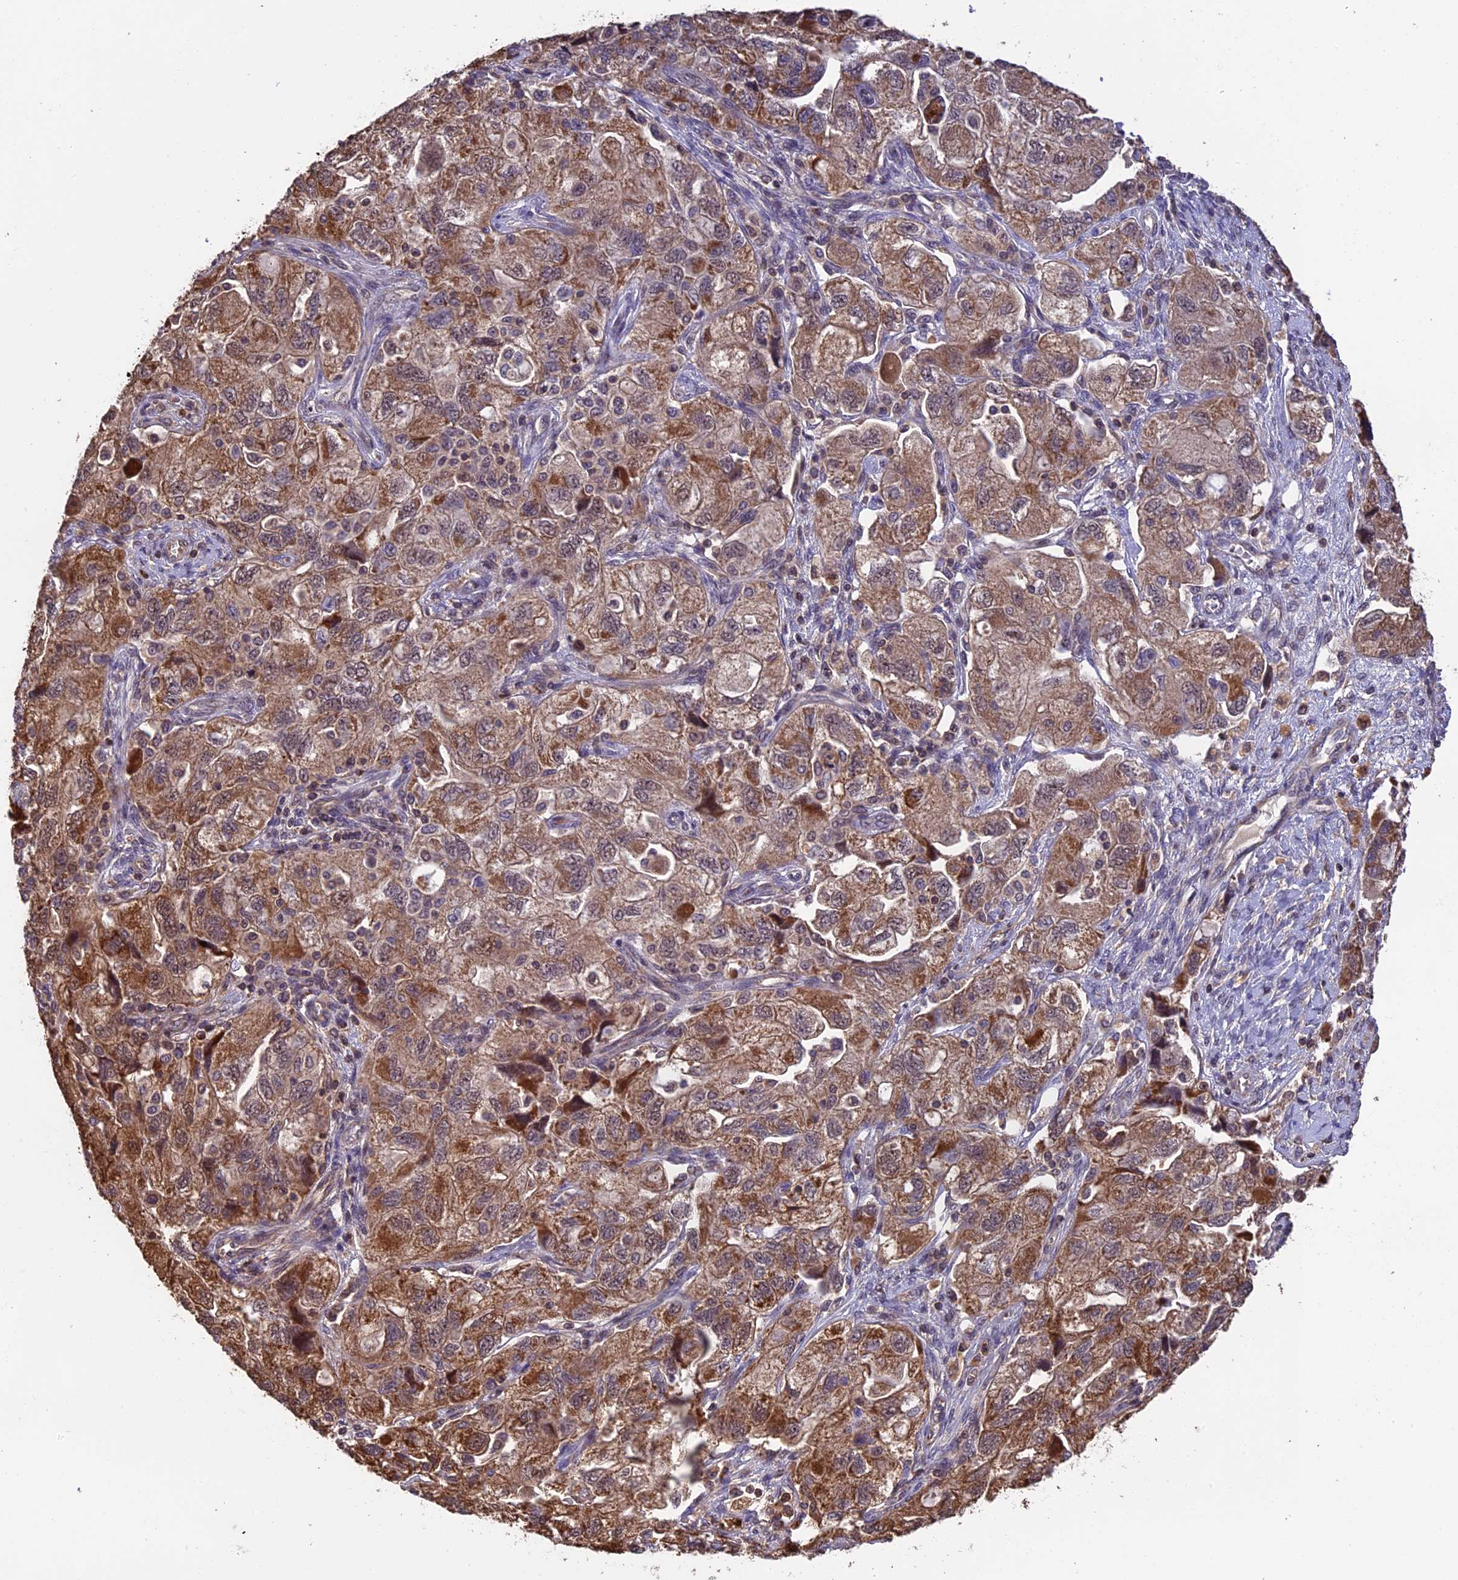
{"staining": {"intensity": "moderate", "quantity": ">75%", "location": "cytoplasmic/membranous"}, "tissue": "ovarian cancer", "cell_type": "Tumor cells", "image_type": "cancer", "snomed": [{"axis": "morphology", "description": "Carcinoma, NOS"}, {"axis": "morphology", "description": "Cystadenocarcinoma, serous, NOS"}, {"axis": "topography", "description": "Ovary"}], "caption": "Ovarian carcinoma stained with DAB immunohistochemistry exhibits medium levels of moderate cytoplasmic/membranous expression in approximately >75% of tumor cells. Nuclei are stained in blue.", "gene": "PKD2L2", "patient": {"sex": "female", "age": 69}}